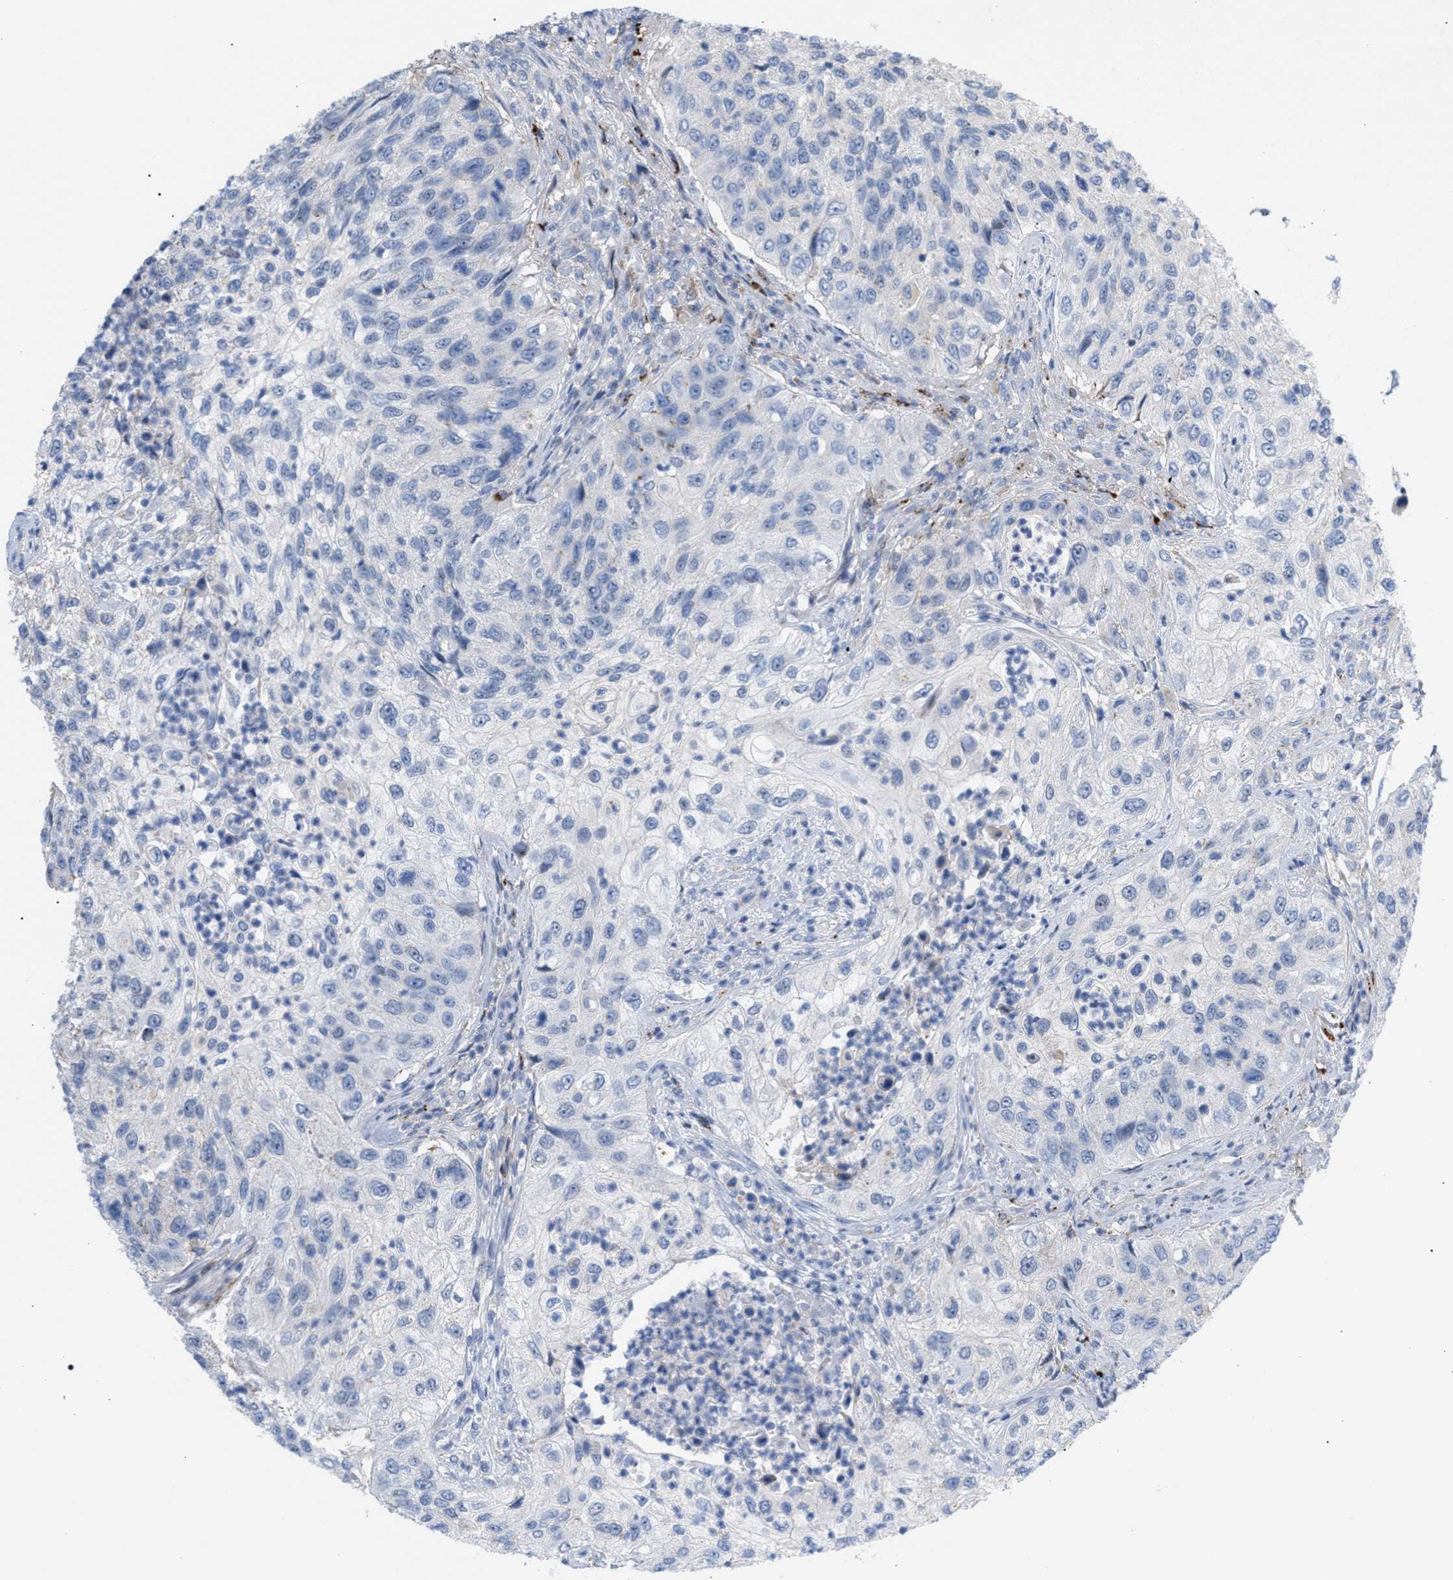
{"staining": {"intensity": "negative", "quantity": "none", "location": "none"}, "tissue": "urothelial cancer", "cell_type": "Tumor cells", "image_type": "cancer", "snomed": [{"axis": "morphology", "description": "Urothelial carcinoma, High grade"}, {"axis": "topography", "description": "Urinary bladder"}], "caption": "Photomicrograph shows no significant protein positivity in tumor cells of urothelial carcinoma (high-grade).", "gene": "MBTD1", "patient": {"sex": "female", "age": 60}}